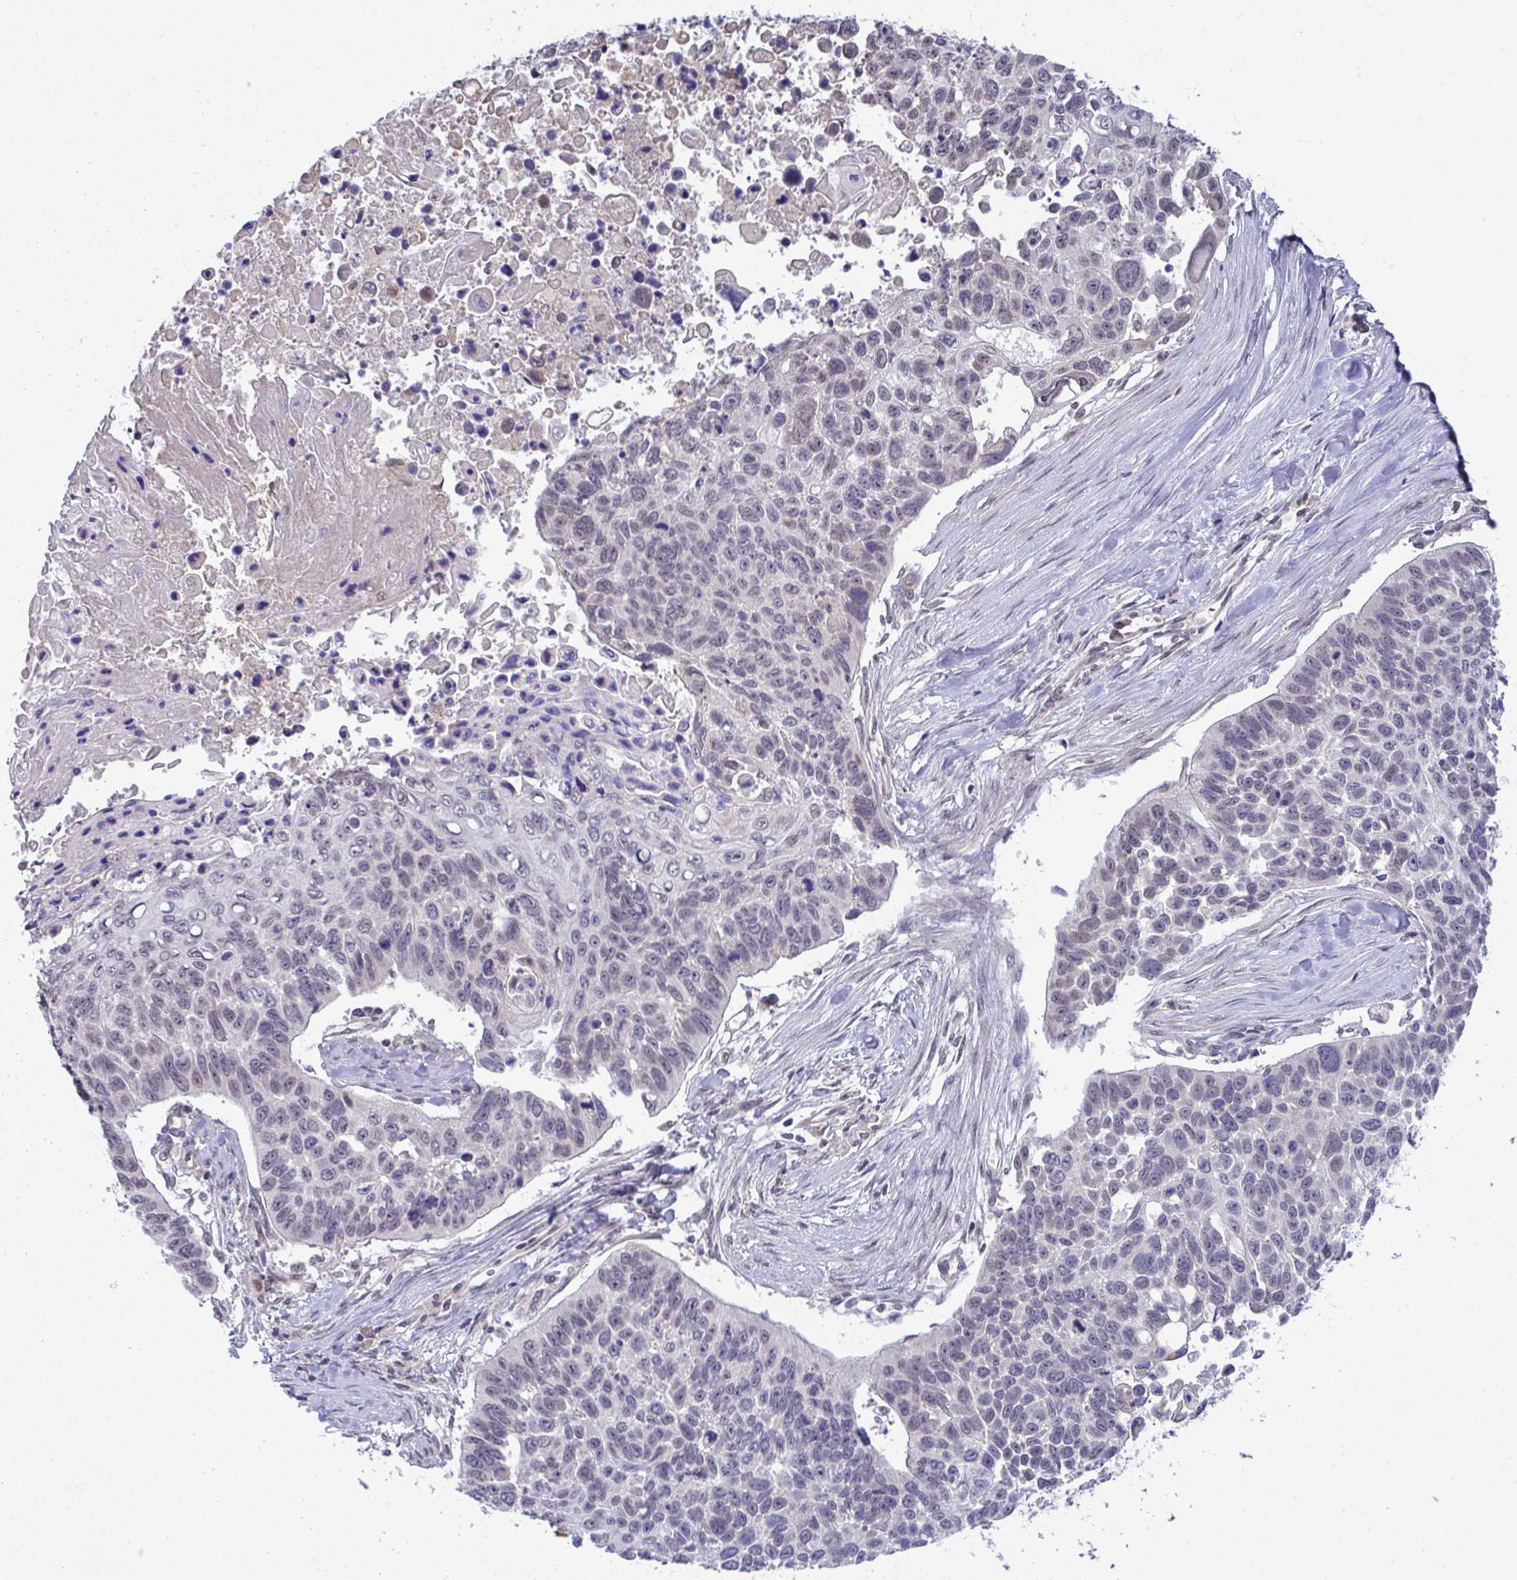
{"staining": {"intensity": "negative", "quantity": "none", "location": "none"}, "tissue": "lung cancer", "cell_type": "Tumor cells", "image_type": "cancer", "snomed": [{"axis": "morphology", "description": "Squamous cell carcinoma, NOS"}, {"axis": "topography", "description": "Lung"}], "caption": "Immunohistochemistry micrograph of neoplastic tissue: lung cancer stained with DAB shows no significant protein expression in tumor cells. Nuclei are stained in blue.", "gene": "C9orf64", "patient": {"sex": "male", "age": 62}}